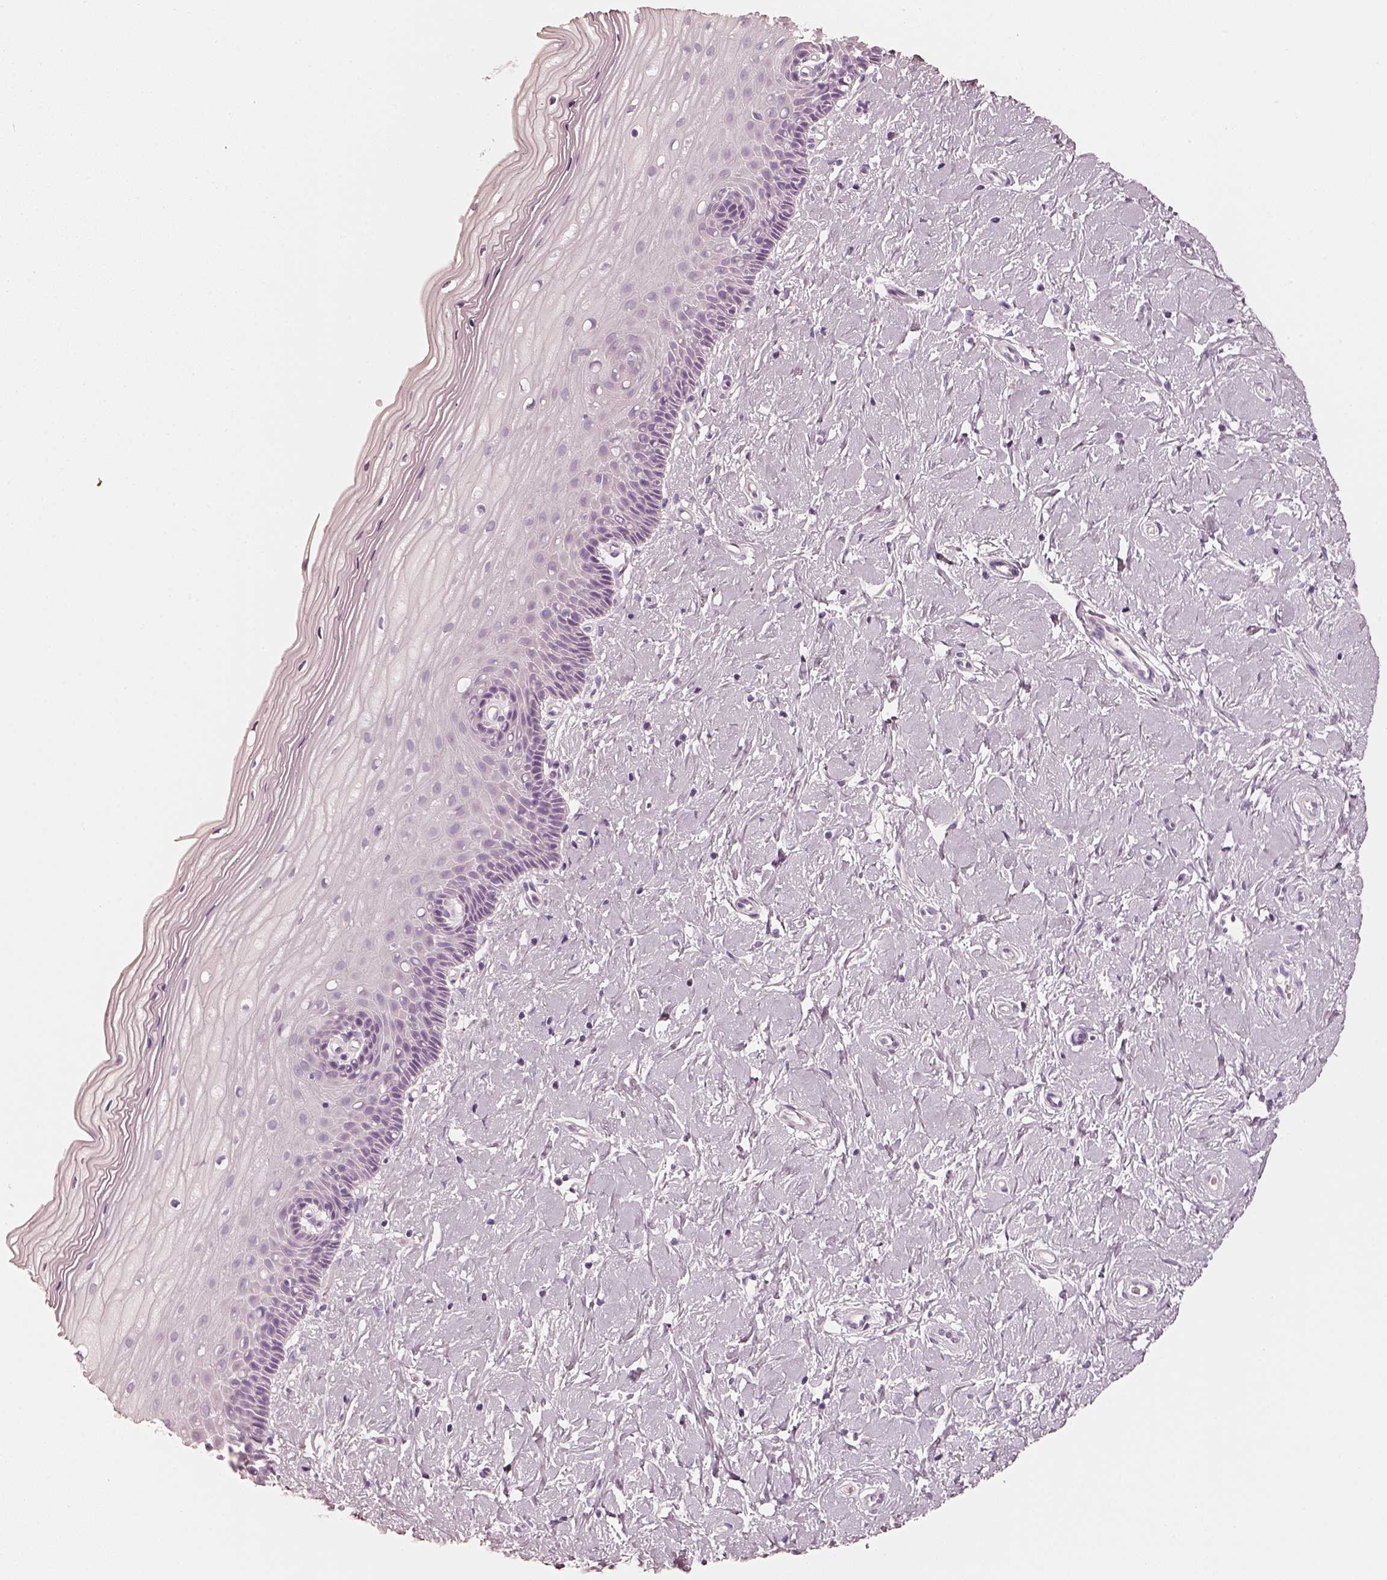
{"staining": {"intensity": "negative", "quantity": "none", "location": "none"}, "tissue": "cervix", "cell_type": "Glandular cells", "image_type": "normal", "snomed": [{"axis": "morphology", "description": "Normal tissue, NOS"}, {"axis": "topography", "description": "Cervix"}], "caption": "This is an immunohistochemistry (IHC) histopathology image of benign human cervix. There is no expression in glandular cells.", "gene": "R3HDML", "patient": {"sex": "female", "age": 37}}